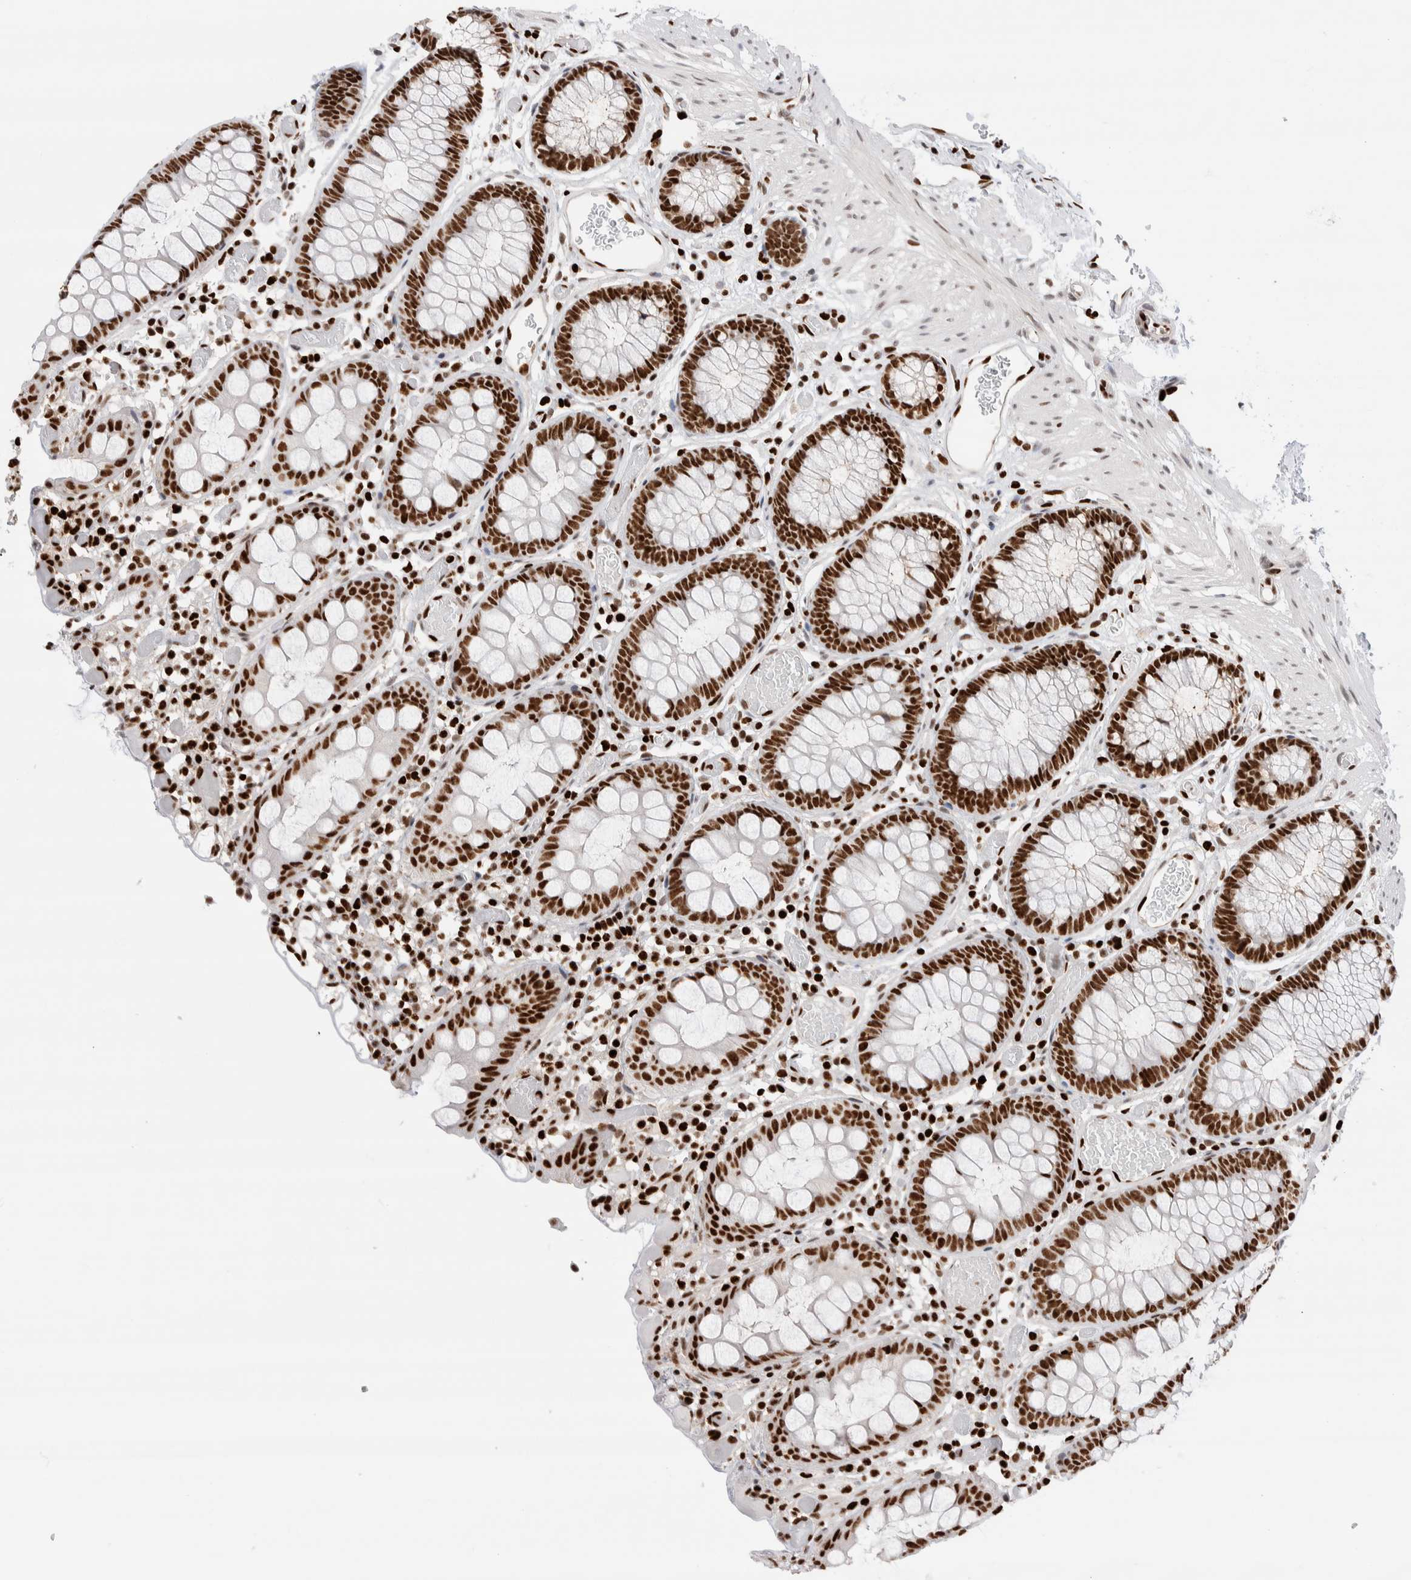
{"staining": {"intensity": "strong", "quantity": ">75%", "location": "nuclear"}, "tissue": "colon", "cell_type": "Endothelial cells", "image_type": "normal", "snomed": [{"axis": "morphology", "description": "Normal tissue, NOS"}, {"axis": "topography", "description": "Colon"}], "caption": "Immunohistochemistry photomicrograph of unremarkable colon stained for a protein (brown), which demonstrates high levels of strong nuclear expression in about >75% of endothelial cells.", "gene": "C17orf49", "patient": {"sex": "male", "age": 14}}